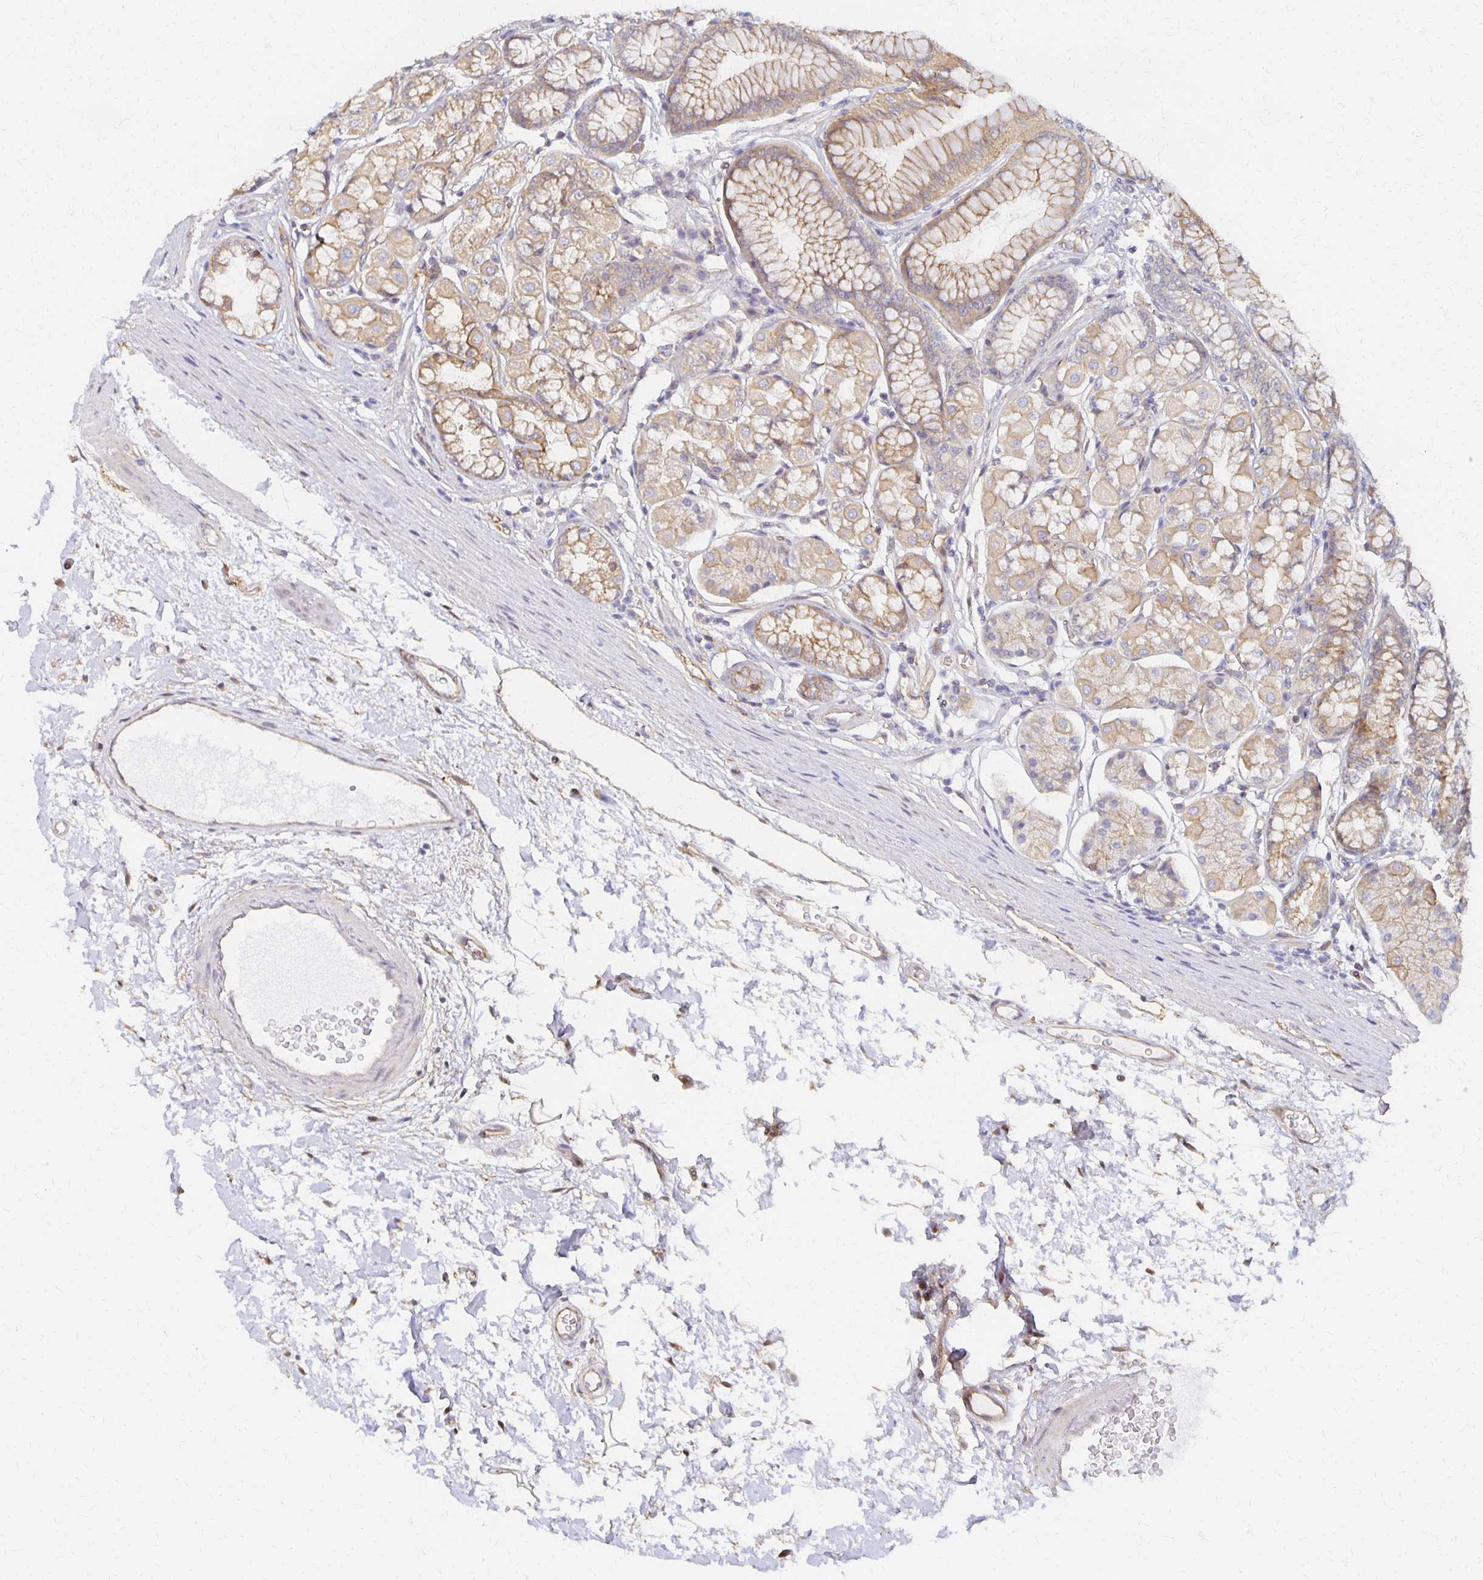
{"staining": {"intensity": "moderate", "quantity": ">75%", "location": "cytoplasmic/membranous"}, "tissue": "stomach", "cell_type": "Glandular cells", "image_type": "normal", "snomed": [{"axis": "morphology", "description": "Normal tissue, NOS"}, {"axis": "topography", "description": "Stomach"}, {"axis": "topography", "description": "Stomach, lower"}], "caption": "Benign stomach exhibits moderate cytoplasmic/membranous staining in approximately >75% of glandular cells.", "gene": "SORL1", "patient": {"sex": "male", "age": 76}}